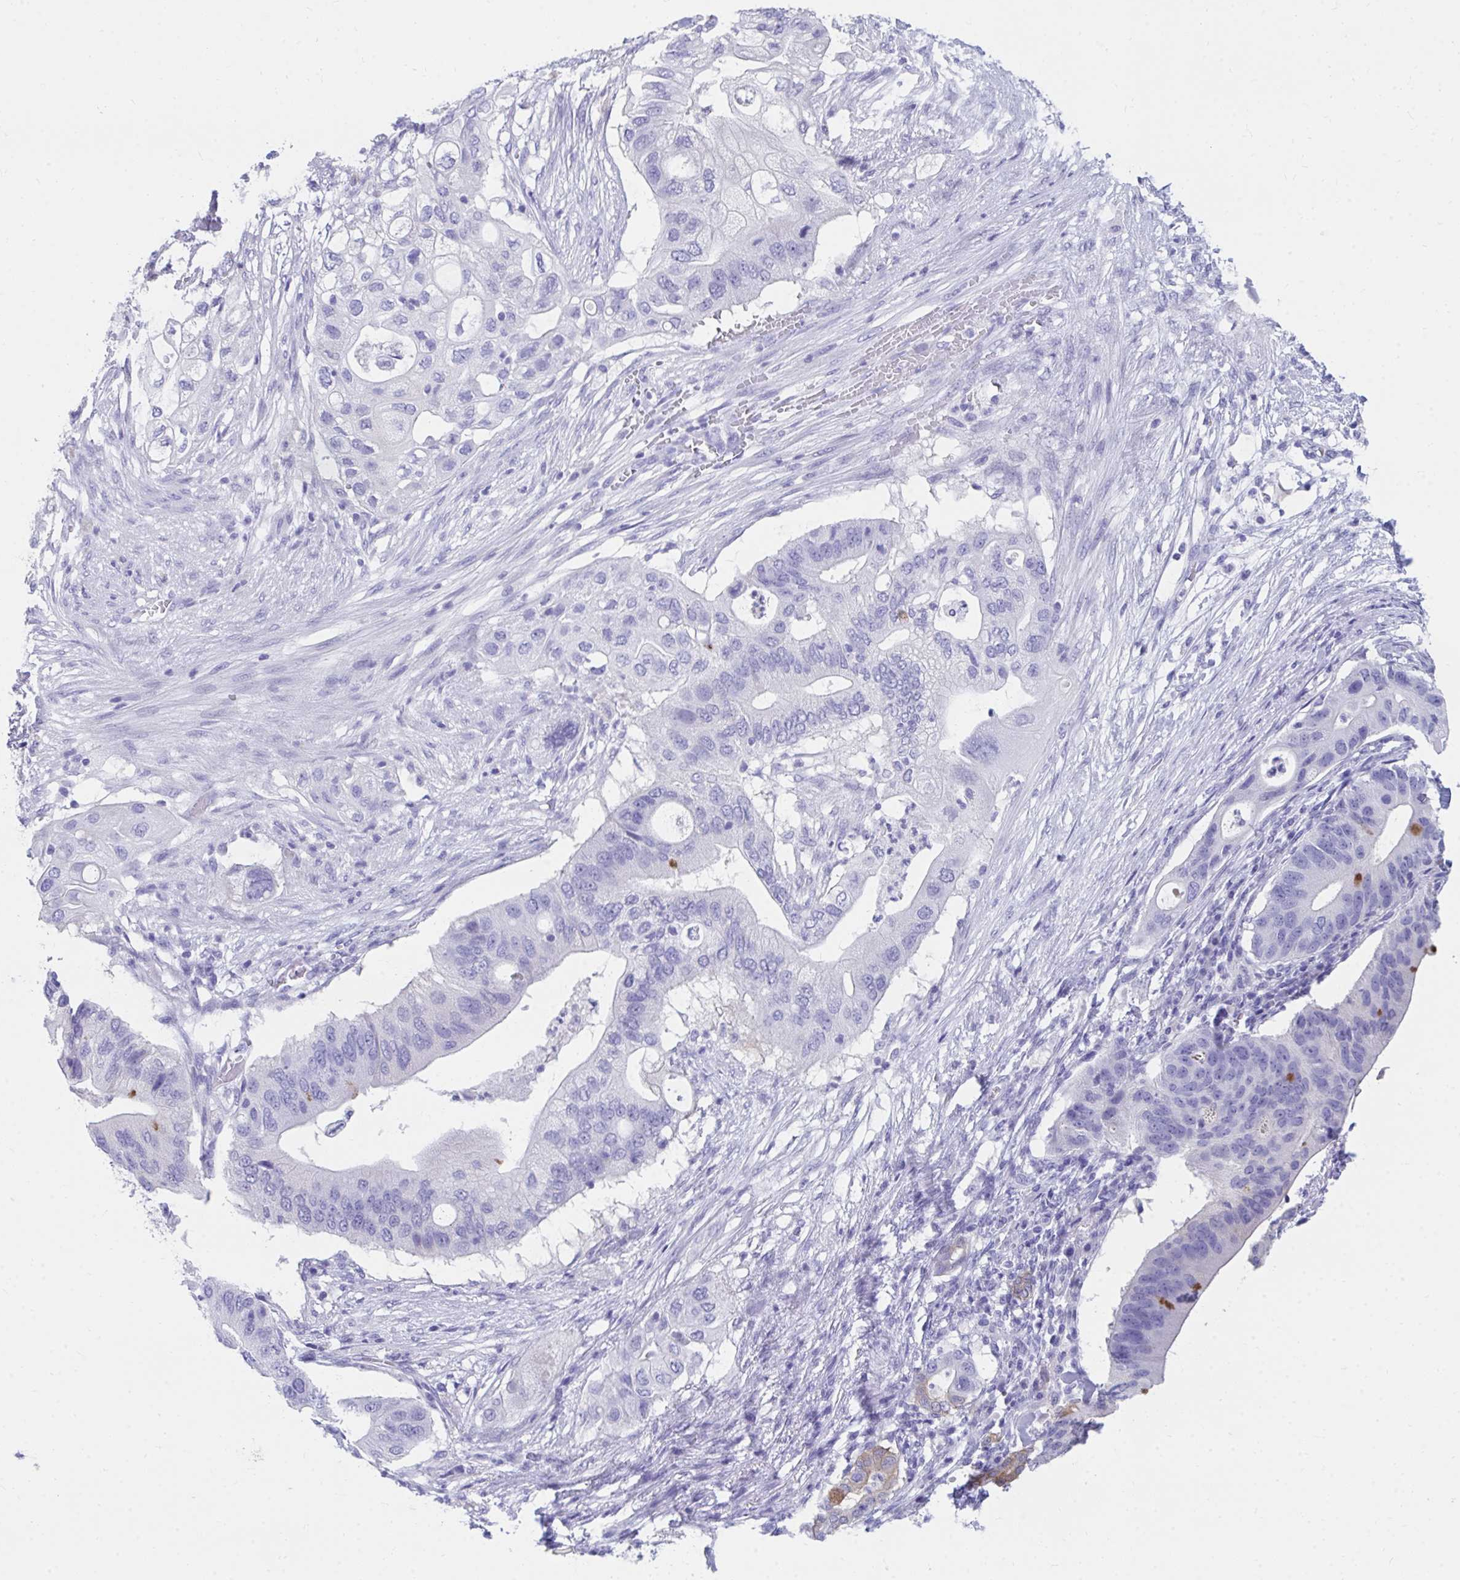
{"staining": {"intensity": "negative", "quantity": "none", "location": "none"}, "tissue": "pancreatic cancer", "cell_type": "Tumor cells", "image_type": "cancer", "snomed": [{"axis": "morphology", "description": "Adenocarcinoma, NOS"}, {"axis": "topography", "description": "Pancreas"}], "caption": "This is an IHC photomicrograph of human pancreatic adenocarcinoma. There is no expression in tumor cells.", "gene": "HGD", "patient": {"sex": "female", "age": 72}}